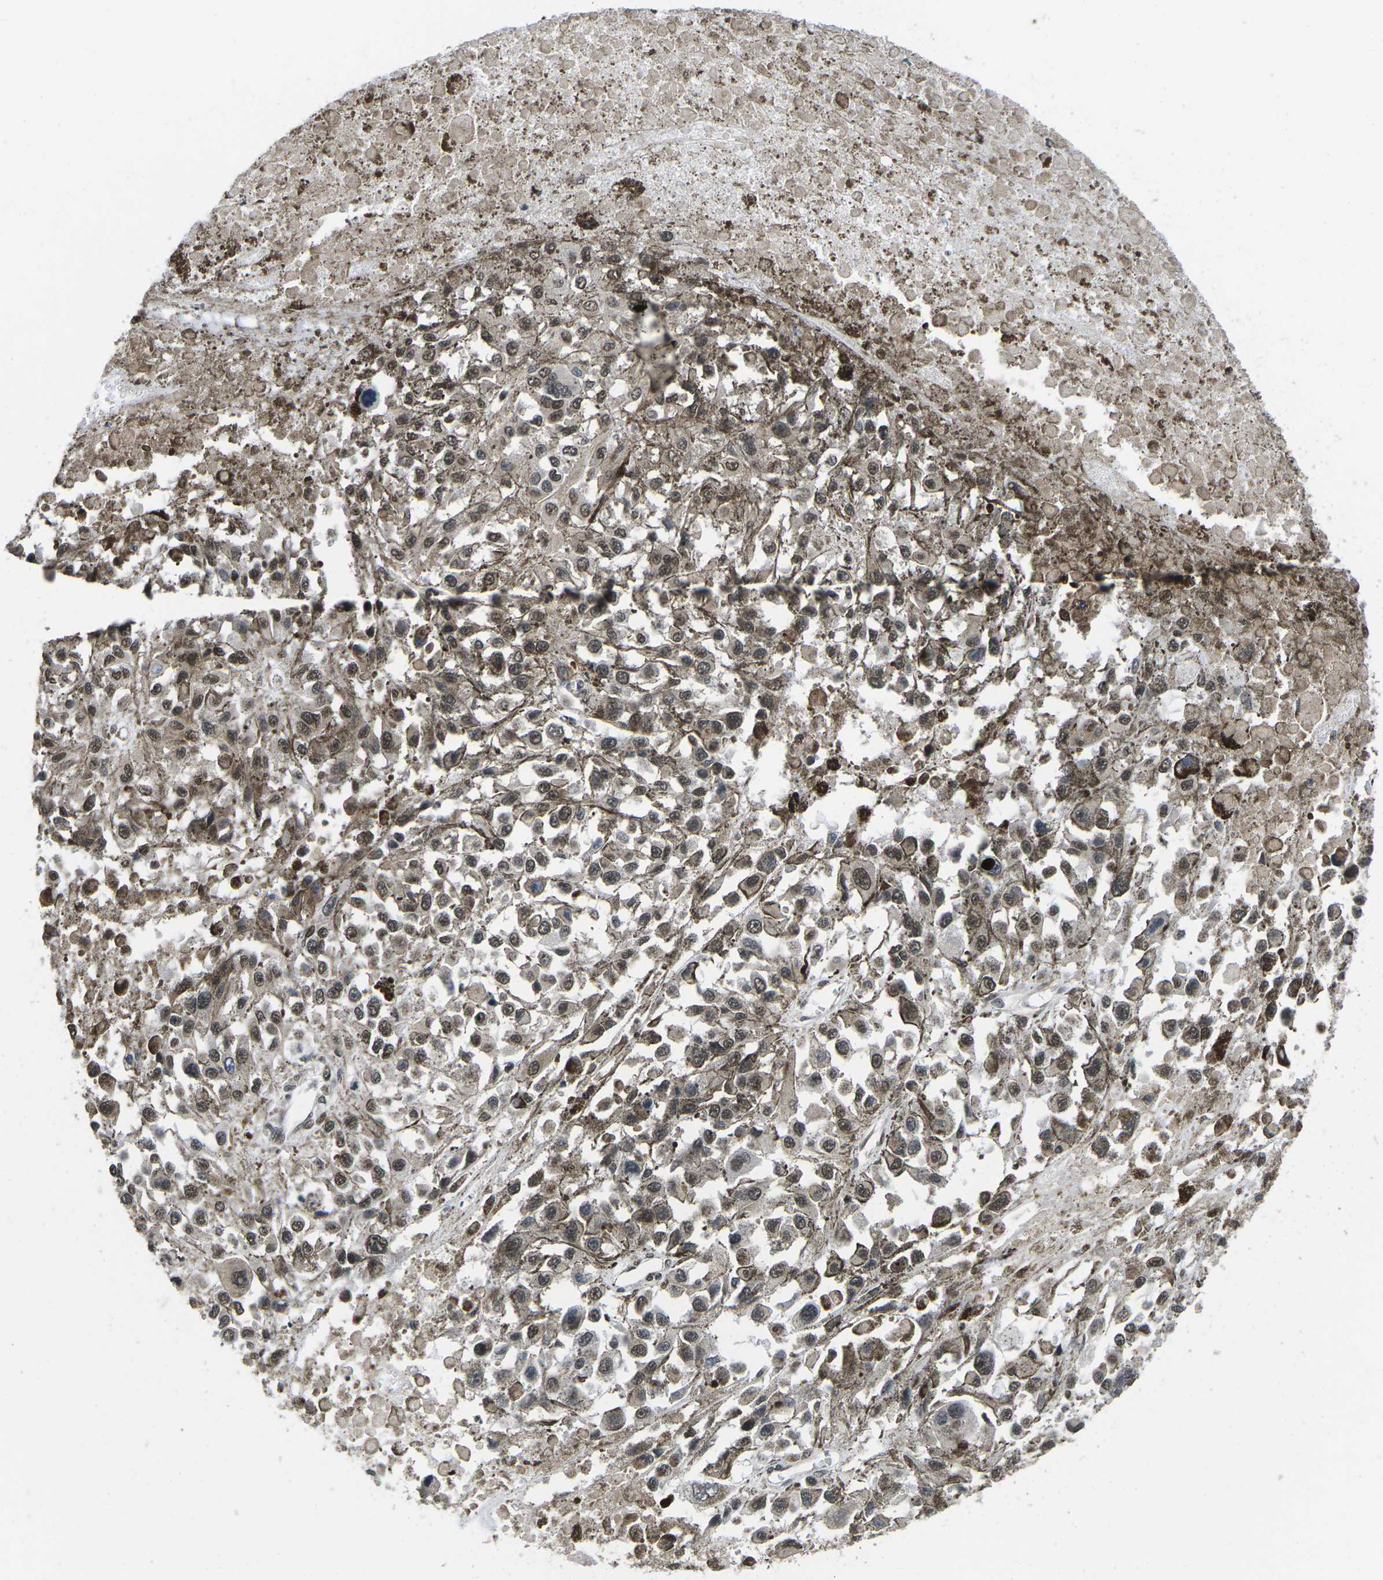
{"staining": {"intensity": "moderate", "quantity": ">75%", "location": "nuclear"}, "tissue": "melanoma", "cell_type": "Tumor cells", "image_type": "cancer", "snomed": [{"axis": "morphology", "description": "Malignant melanoma, Metastatic site"}, {"axis": "topography", "description": "Lymph node"}], "caption": "Brown immunohistochemical staining in human melanoma reveals moderate nuclear staining in about >75% of tumor cells.", "gene": "CCNE1", "patient": {"sex": "male", "age": 59}}